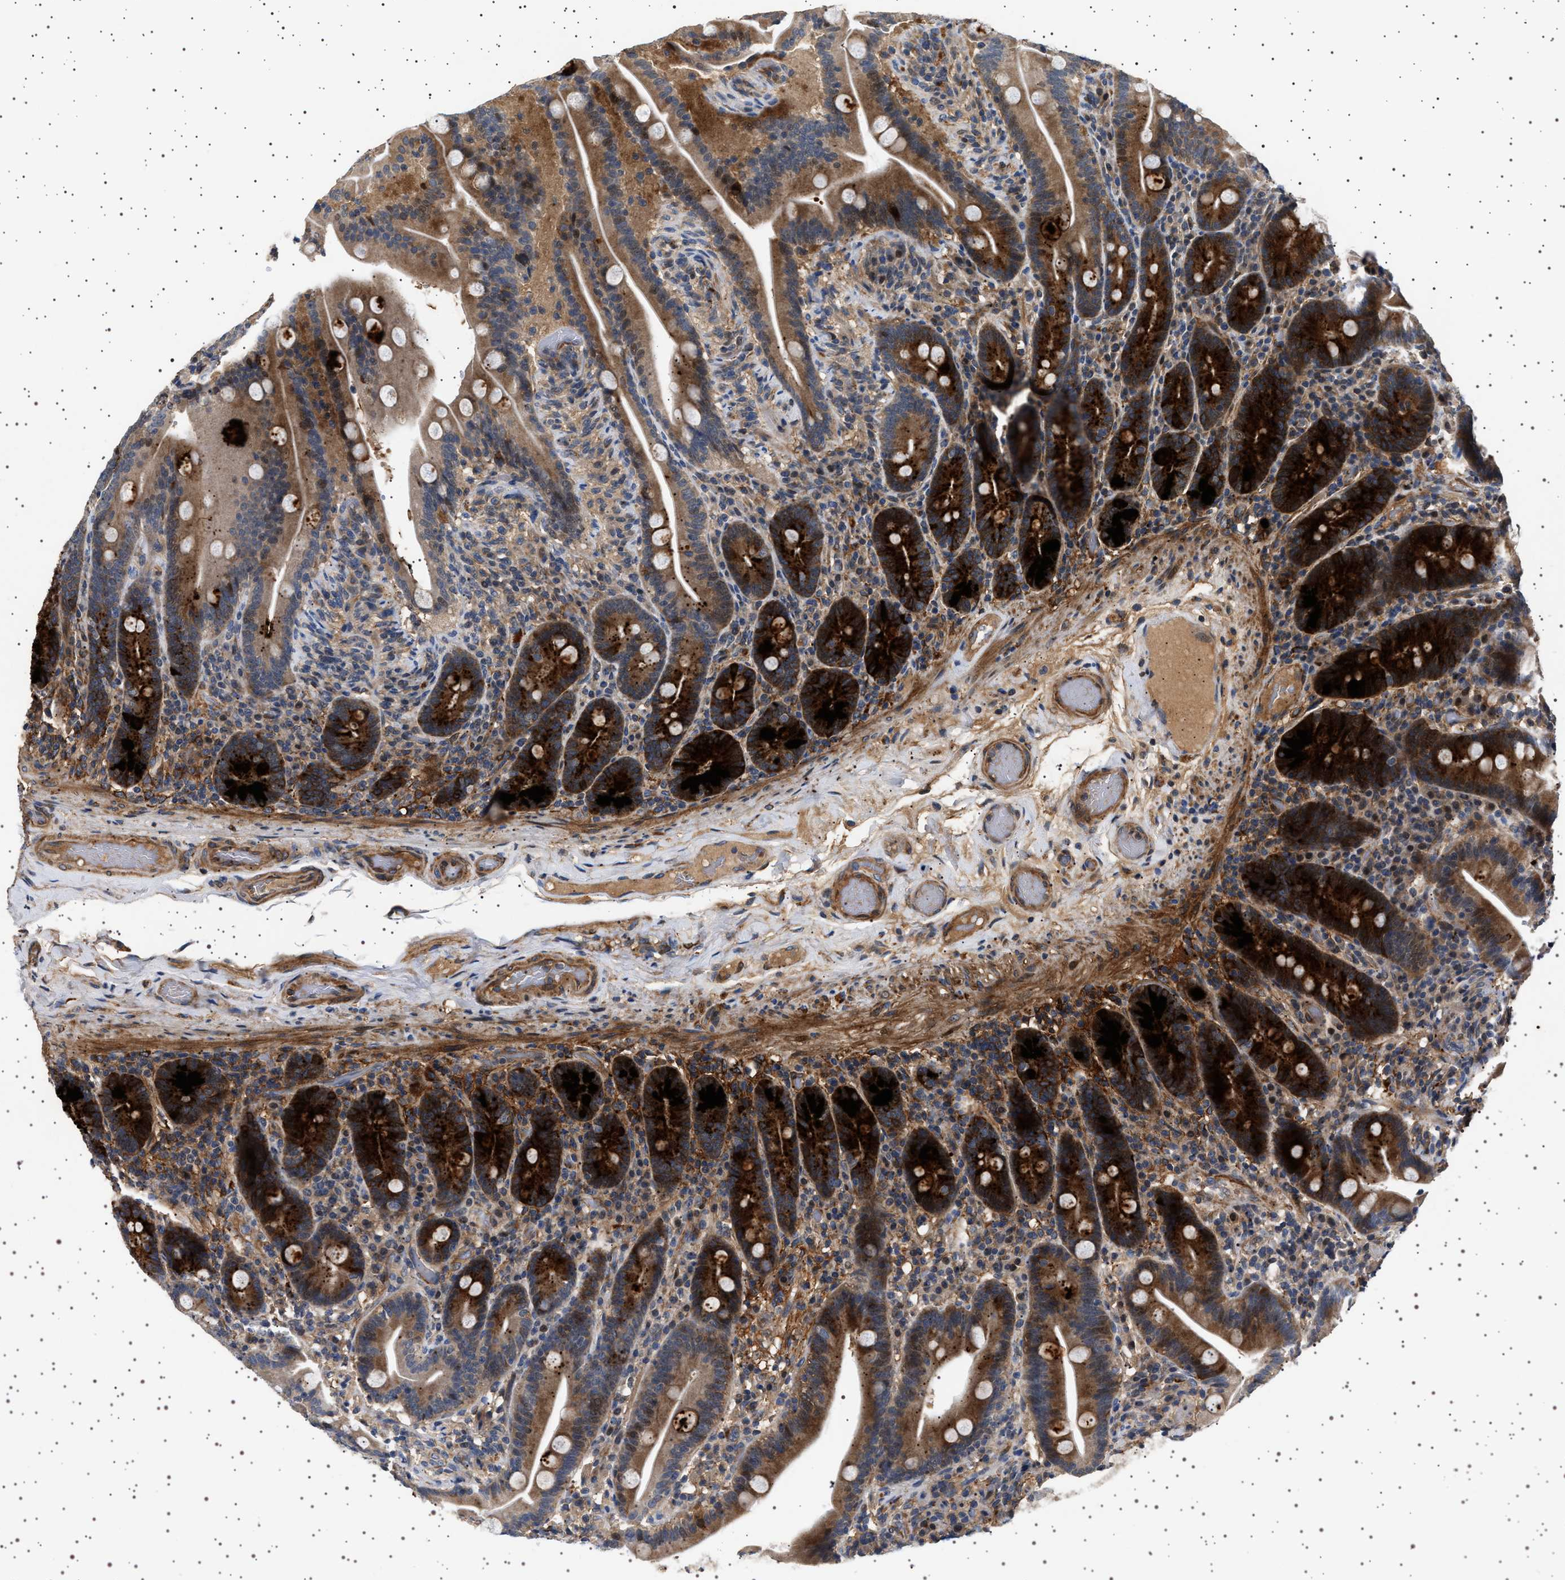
{"staining": {"intensity": "strong", "quantity": ">75%", "location": "cytoplasmic/membranous"}, "tissue": "duodenum", "cell_type": "Glandular cells", "image_type": "normal", "snomed": [{"axis": "morphology", "description": "Normal tissue, NOS"}, {"axis": "topography", "description": "Duodenum"}], "caption": "Immunohistochemical staining of unremarkable human duodenum reveals high levels of strong cytoplasmic/membranous expression in about >75% of glandular cells.", "gene": "GUCY1B1", "patient": {"sex": "male", "age": 54}}